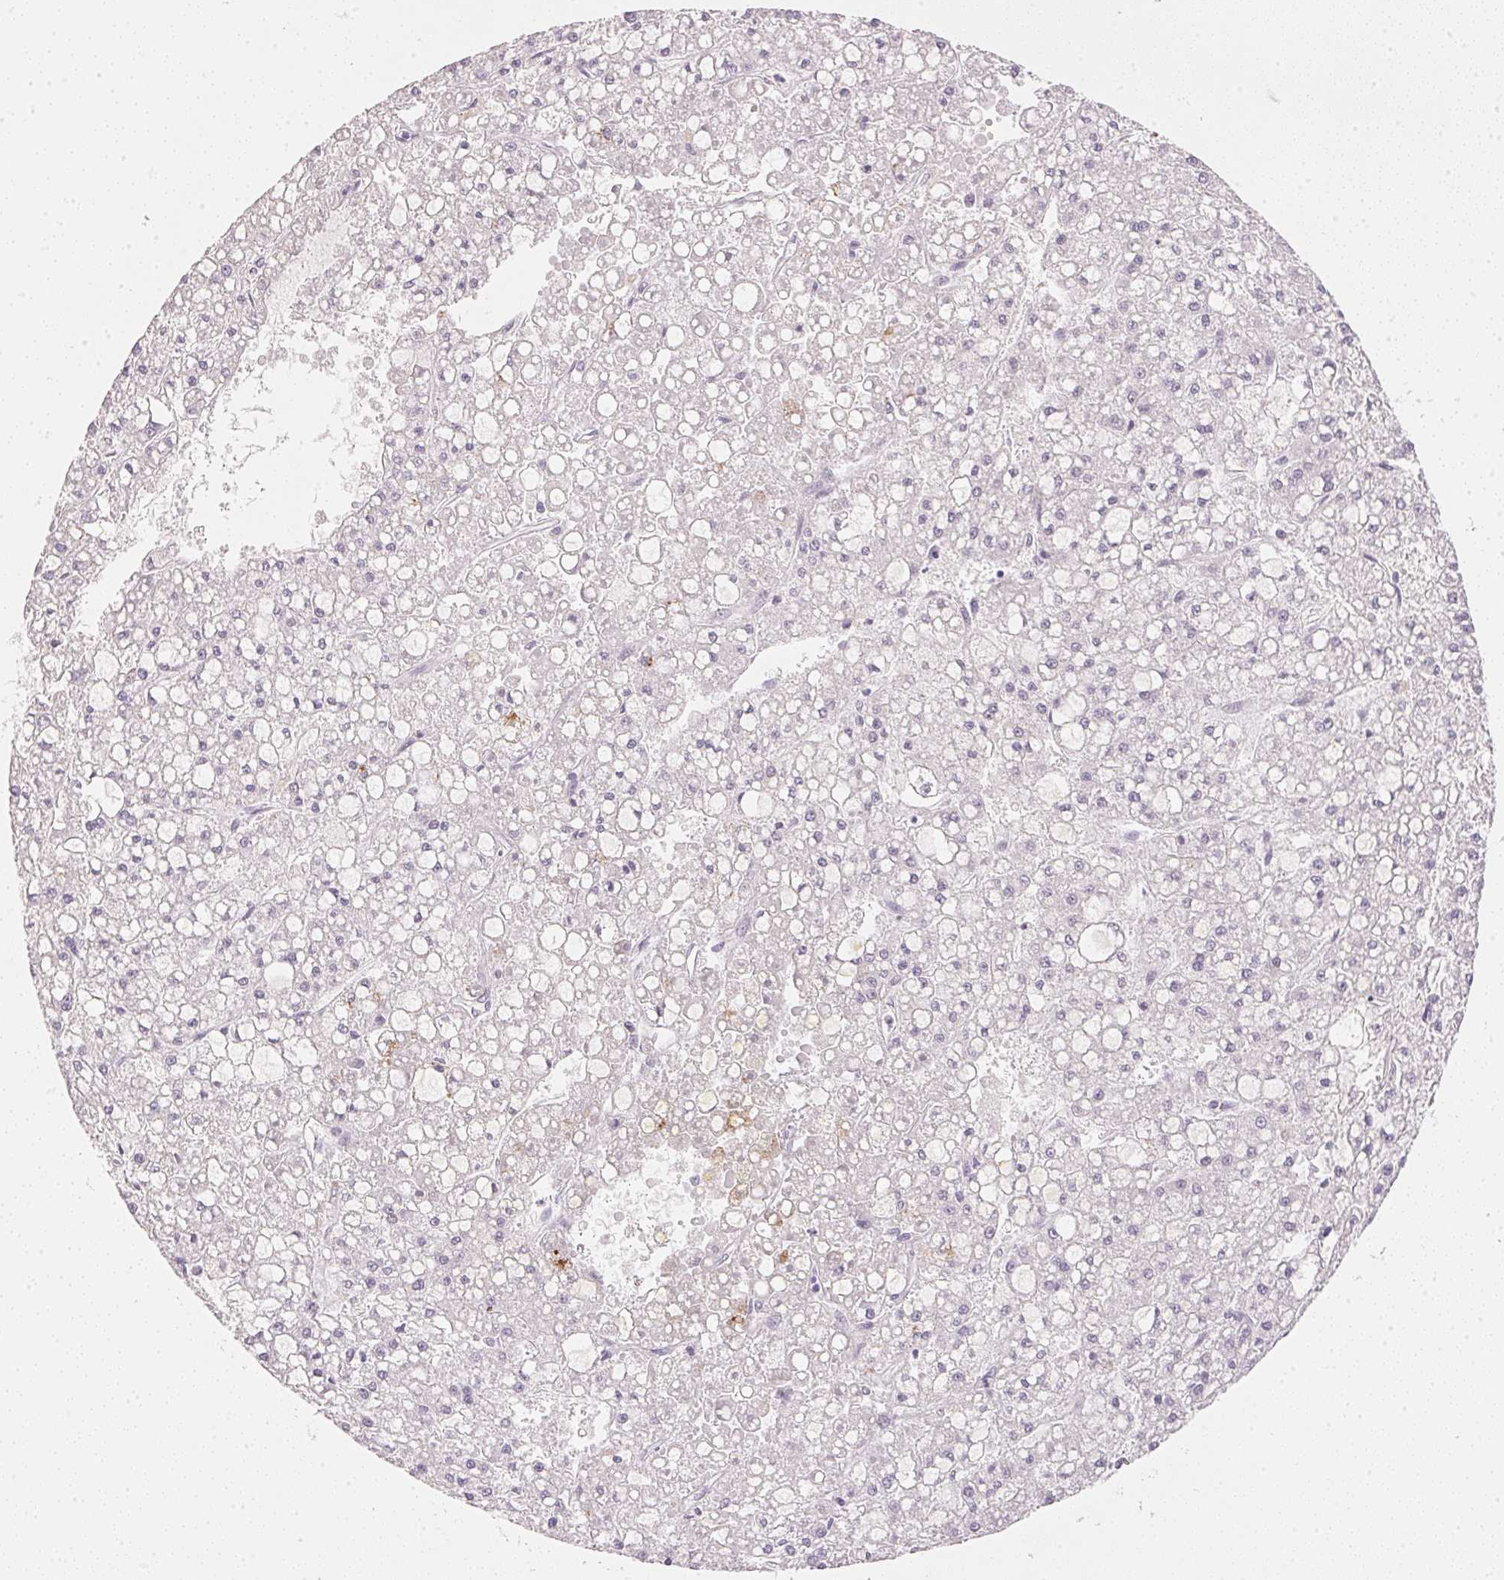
{"staining": {"intensity": "negative", "quantity": "none", "location": "none"}, "tissue": "liver cancer", "cell_type": "Tumor cells", "image_type": "cancer", "snomed": [{"axis": "morphology", "description": "Carcinoma, Hepatocellular, NOS"}, {"axis": "topography", "description": "Liver"}], "caption": "Immunohistochemistry (IHC) micrograph of neoplastic tissue: liver cancer stained with DAB (3,3'-diaminobenzidine) exhibits no significant protein positivity in tumor cells.", "gene": "IGFBP1", "patient": {"sex": "male", "age": 67}}